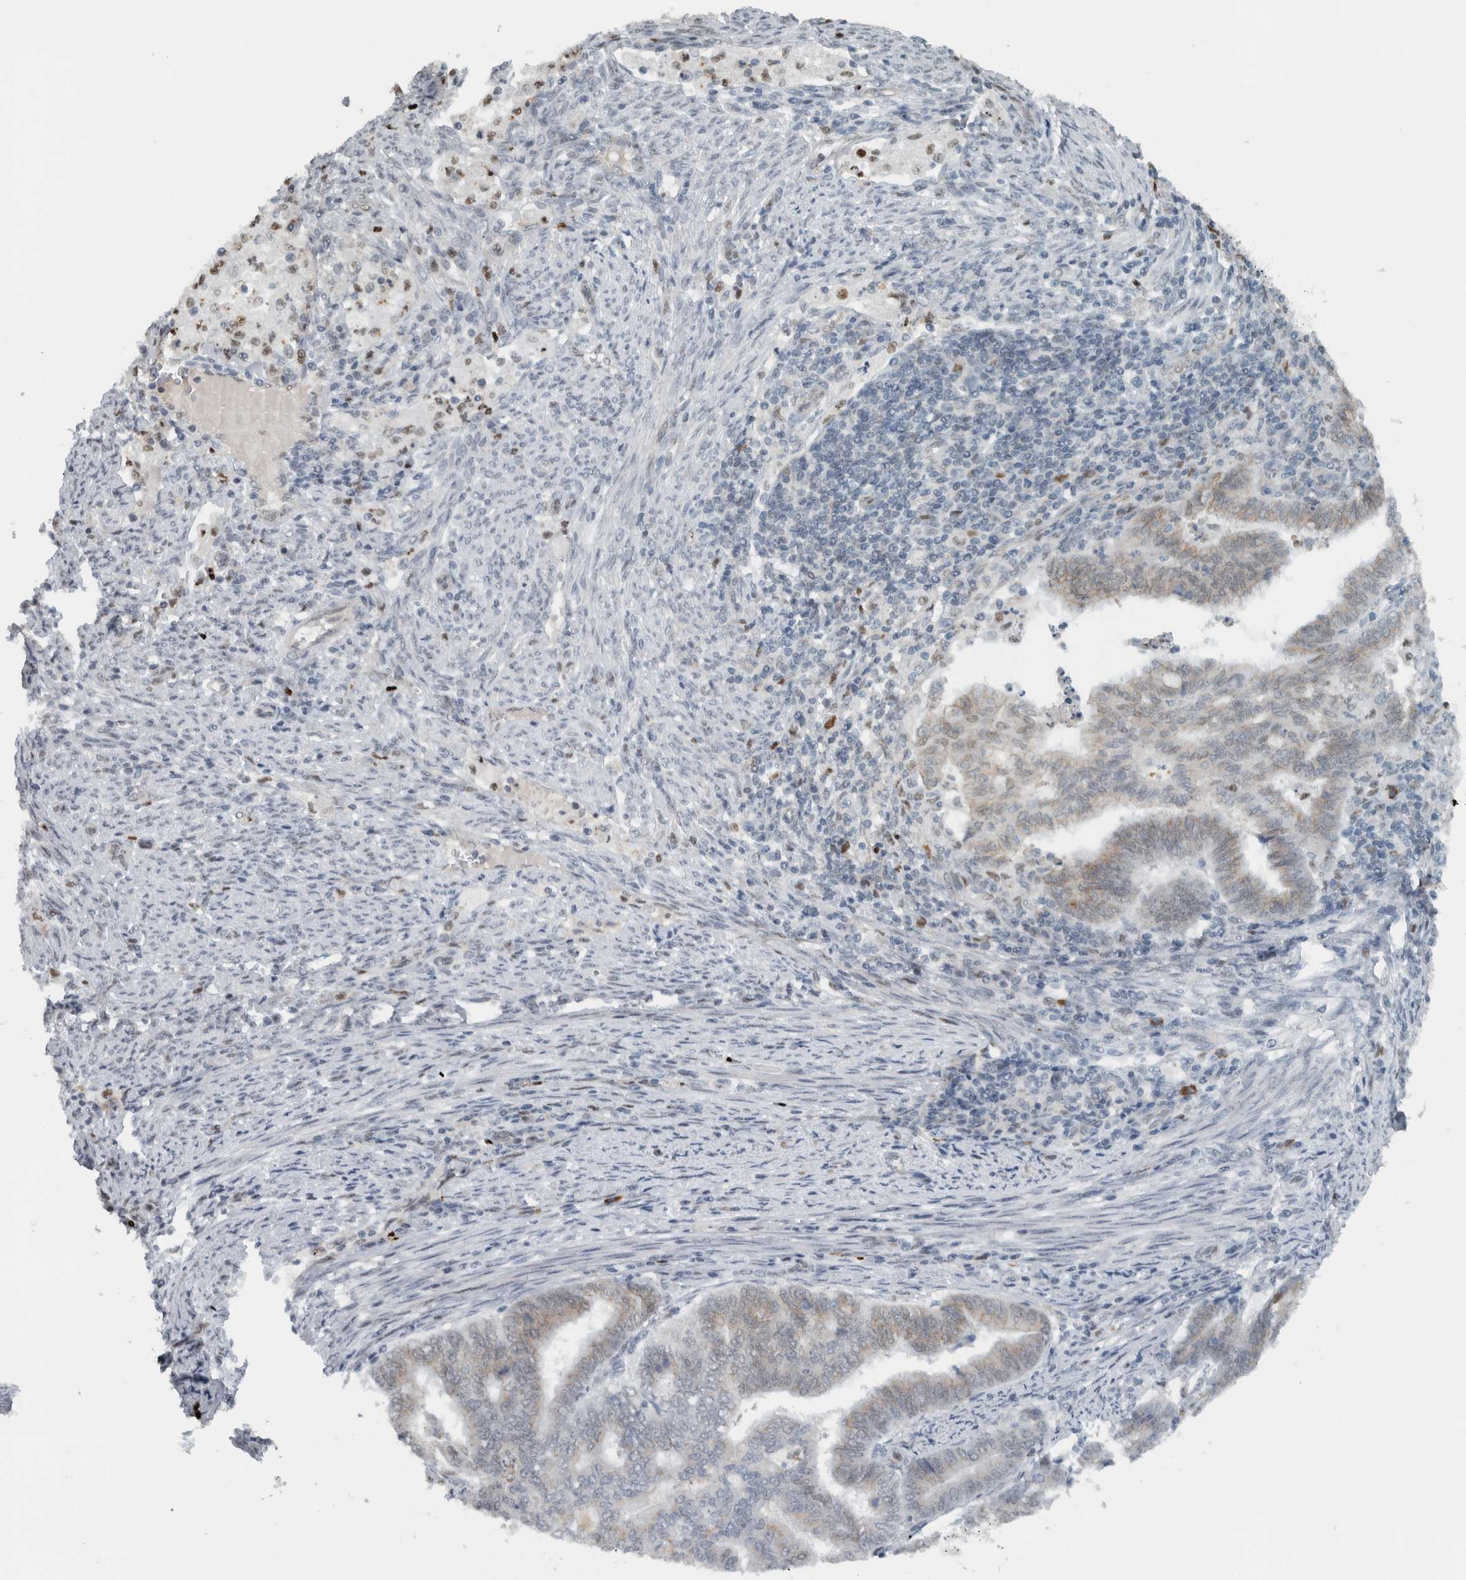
{"staining": {"intensity": "weak", "quantity": "<25%", "location": "cytoplasmic/membranous"}, "tissue": "endometrial cancer", "cell_type": "Tumor cells", "image_type": "cancer", "snomed": [{"axis": "morphology", "description": "Polyp, NOS"}, {"axis": "morphology", "description": "Adenocarcinoma, NOS"}, {"axis": "morphology", "description": "Adenoma, NOS"}, {"axis": "topography", "description": "Endometrium"}], "caption": "Endometrial cancer (adenocarcinoma) was stained to show a protein in brown. There is no significant expression in tumor cells.", "gene": "ADPRM", "patient": {"sex": "female", "age": 79}}